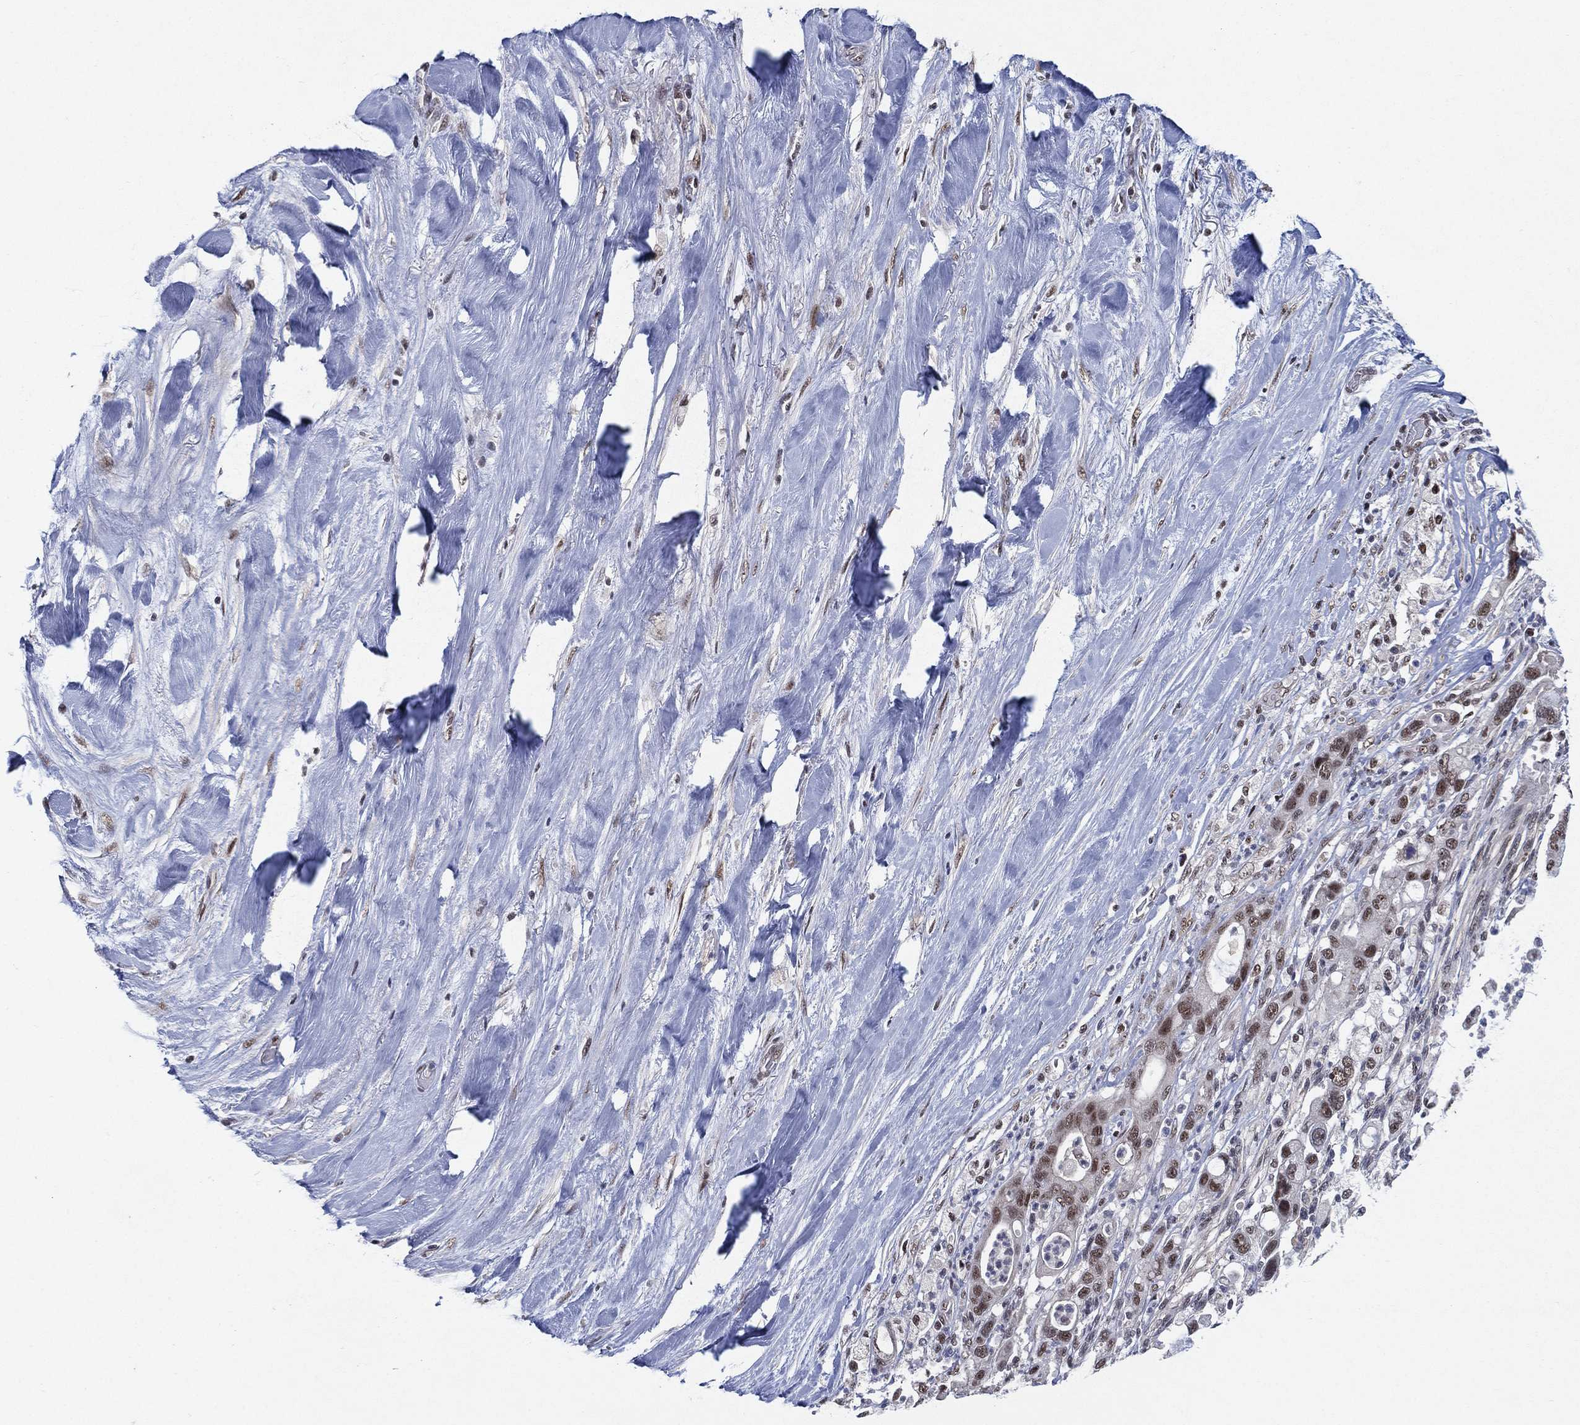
{"staining": {"intensity": "moderate", "quantity": ">75%", "location": "nuclear"}, "tissue": "liver cancer", "cell_type": "Tumor cells", "image_type": "cancer", "snomed": [{"axis": "morphology", "description": "Cholangiocarcinoma"}, {"axis": "topography", "description": "Liver"}], "caption": "Liver cancer stained with immunohistochemistry exhibits moderate nuclear staining in approximately >75% of tumor cells. Using DAB (3,3'-diaminobenzidine) (brown) and hematoxylin (blue) stains, captured at high magnification using brightfield microscopy.", "gene": "DGCR8", "patient": {"sex": "female", "age": 54}}